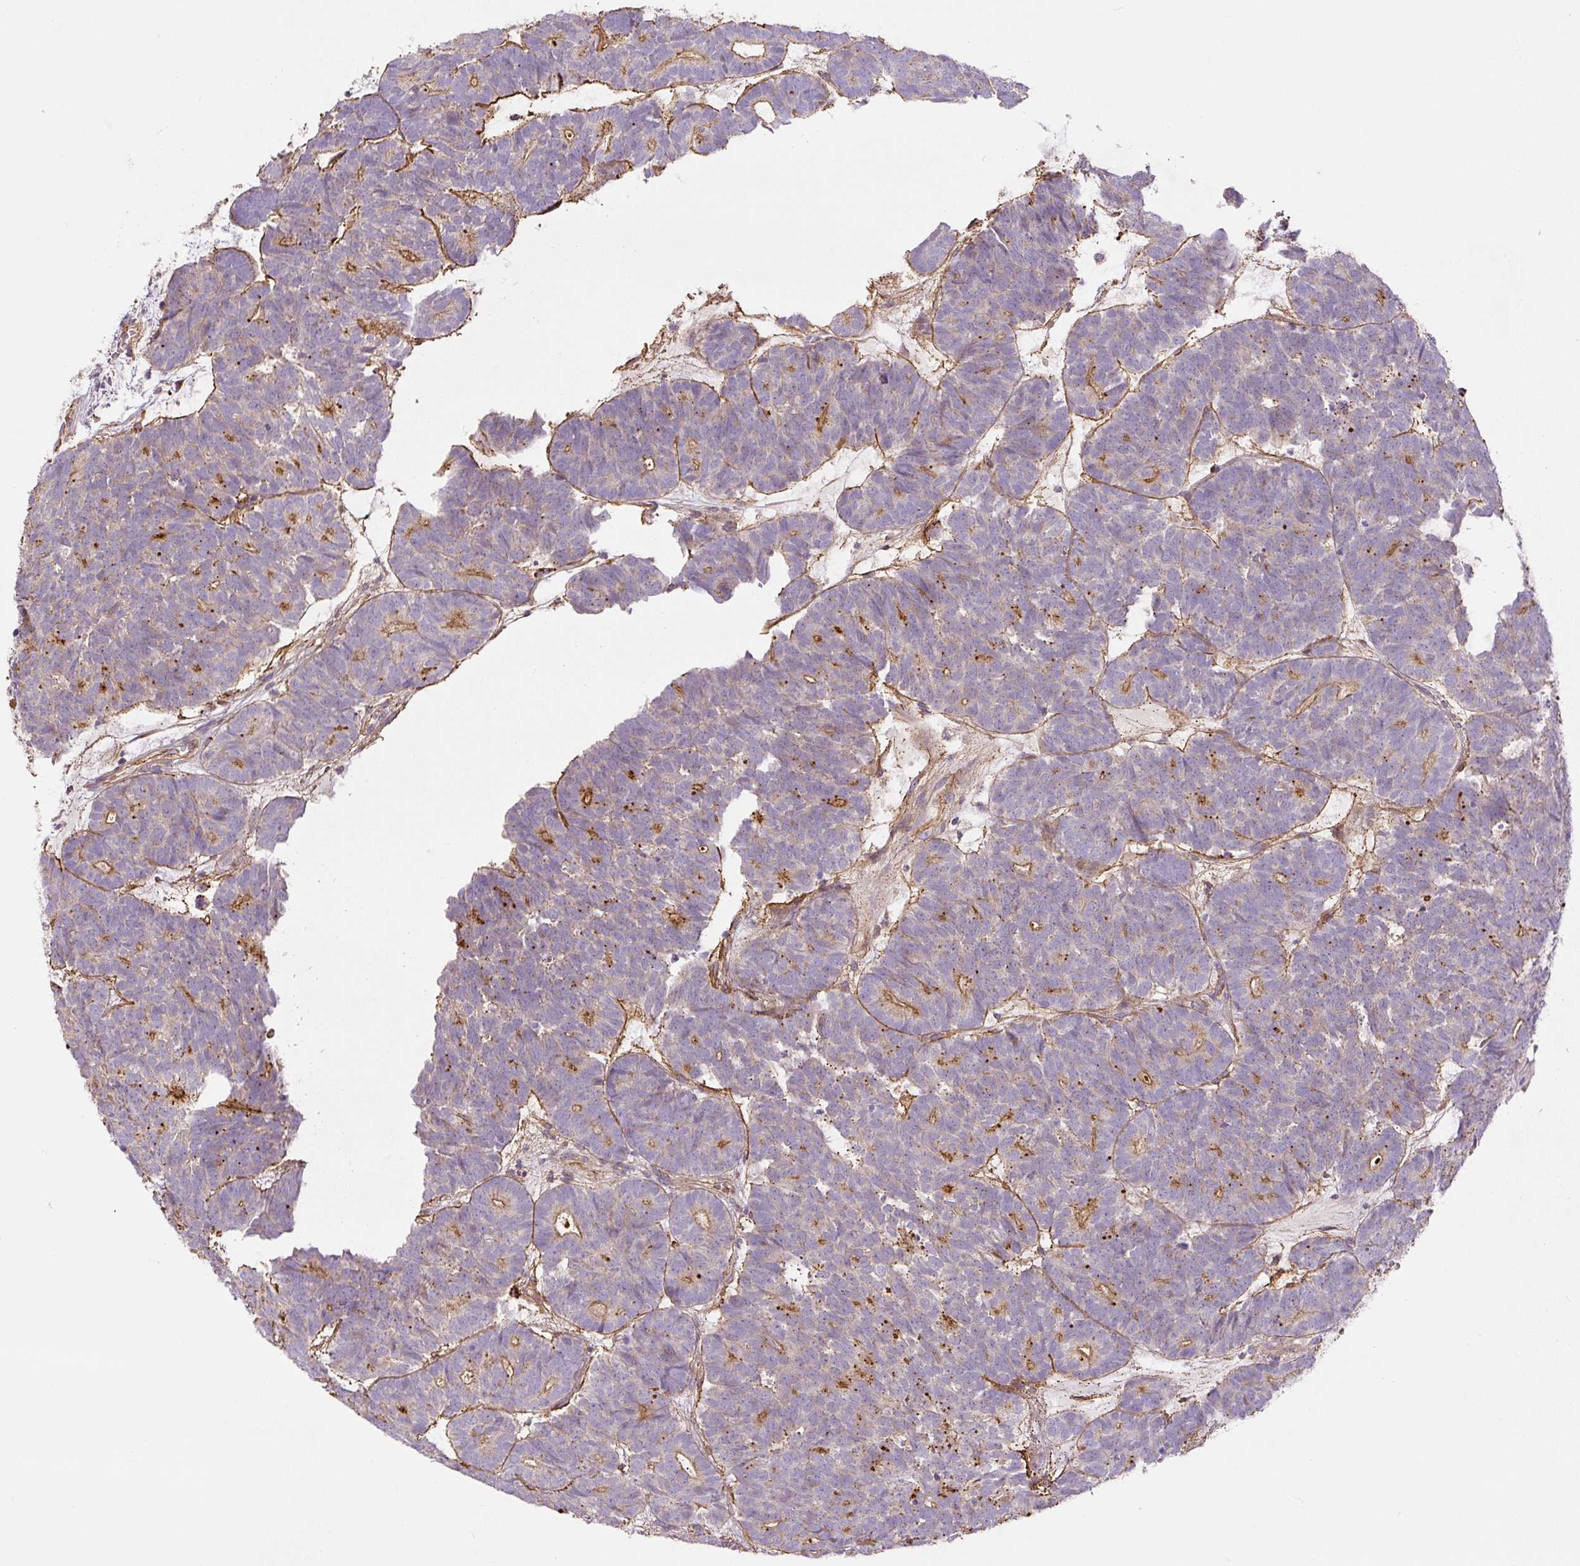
{"staining": {"intensity": "moderate", "quantity": "25%-75%", "location": "cytoplasmic/membranous"}, "tissue": "head and neck cancer", "cell_type": "Tumor cells", "image_type": "cancer", "snomed": [{"axis": "morphology", "description": "Adenocarcinoma, NOS"}, {"axis": "topography", "description": "Head-Neck"}], "caption": "Tumor cells reveal medium levels of moderate cytoplasmic/membranous expression in approximately 25%-75% of cells in human head and neck adenocarcinoma. (brown staining indicates protein expression, while blue staining denotes nuclei).", "gene": "CCNI2", "patient": {"sex": "female", "age": 81}}